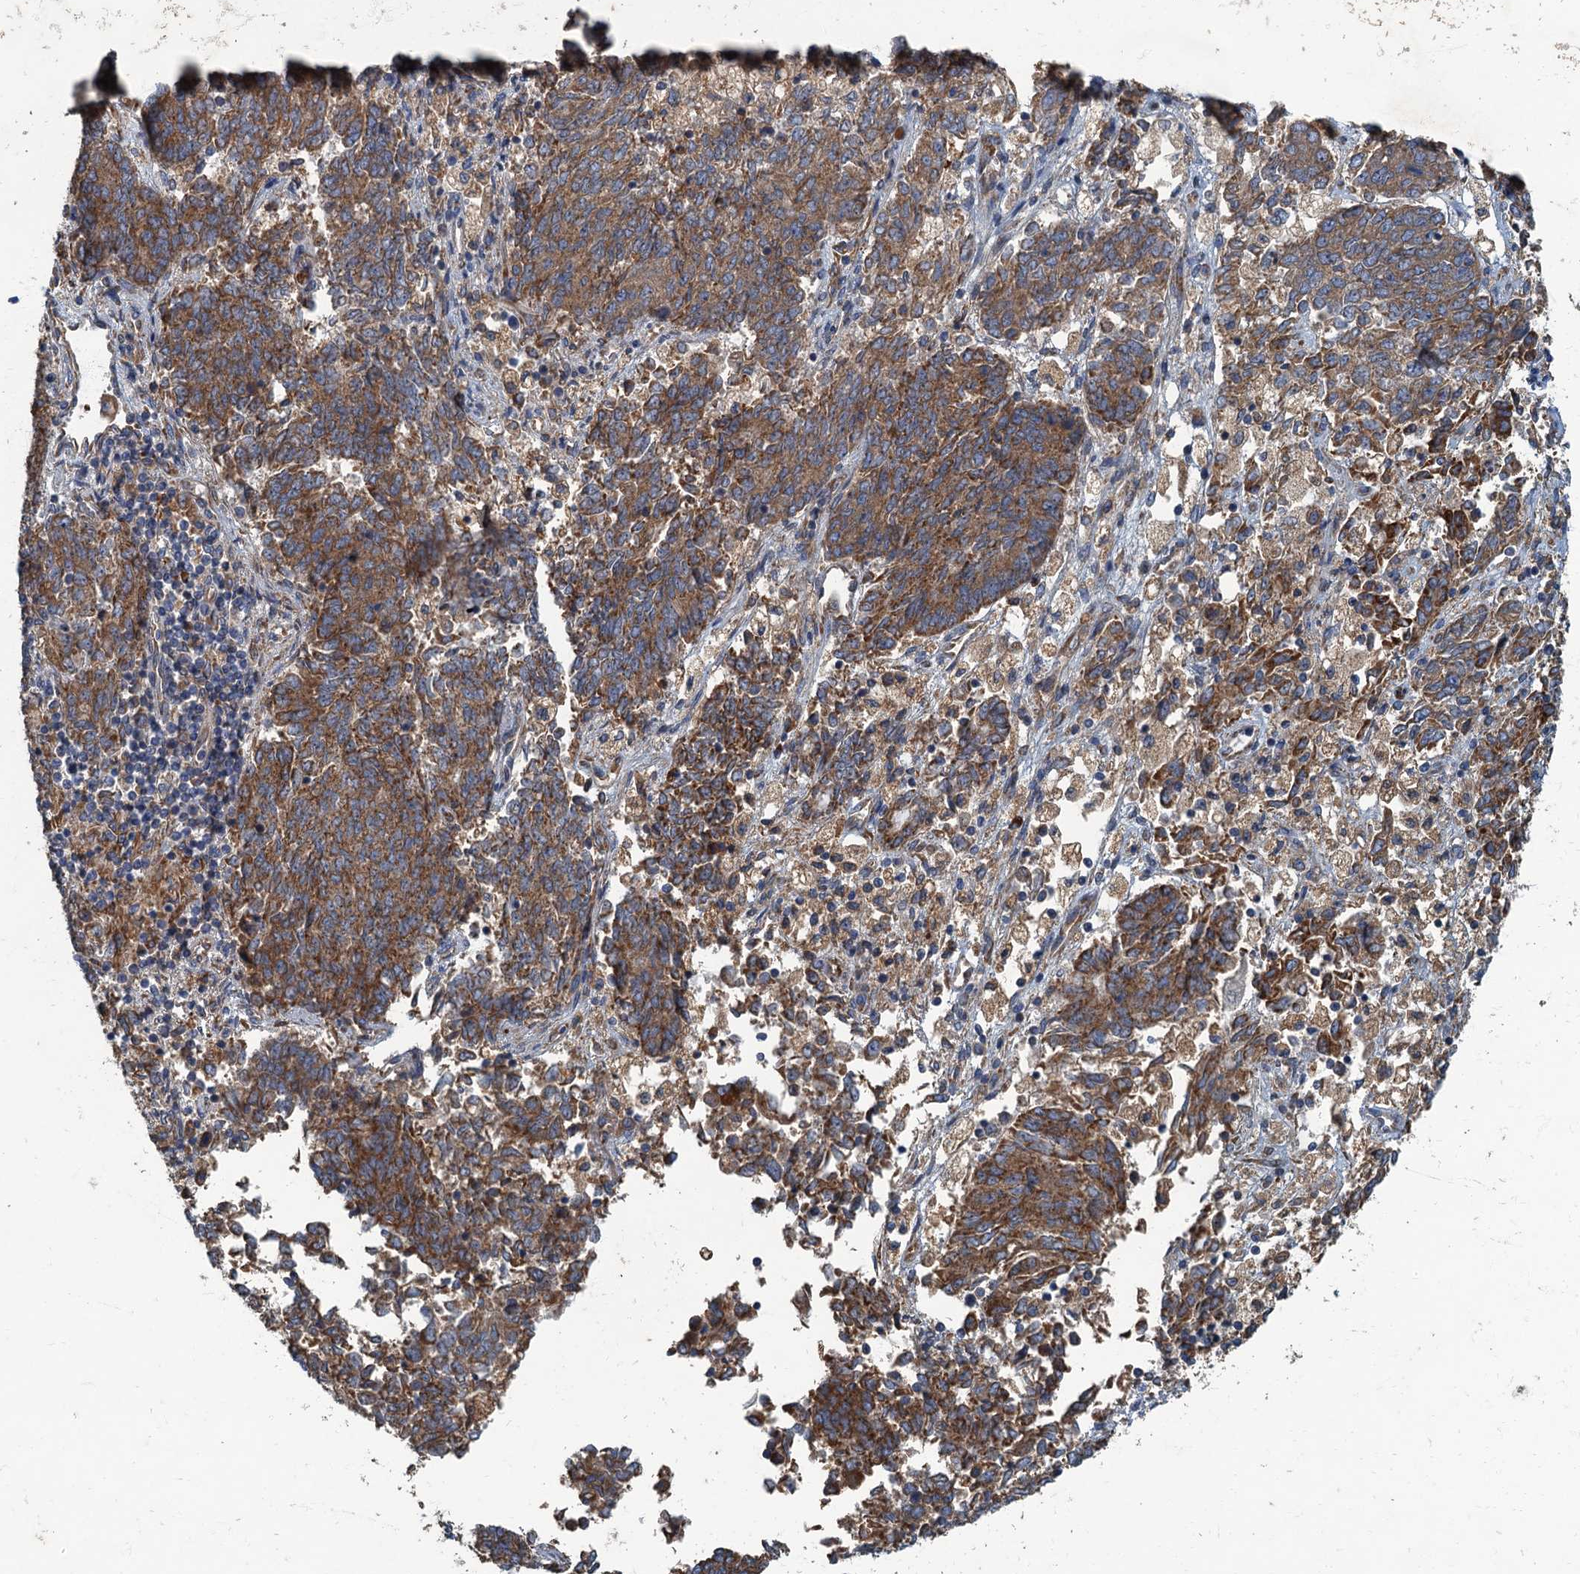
{"staining": {"intensity": "moderate", "quantity": ">75%", "location": "cytoplasmic/membranous"}, "tissue": "endometrial cancer", "cell_type": "Tumor cells", "image_type": "cancer", "snomed": [{"axis": "morphology", "description": "Adenocarcinoma, NOS"}, {"axis": "topography", "description": "Endometrium"}], "caption": "DAB immunohistochemical staining of endometrial adenocarcinoma exhibits moderate cytoplasmic/membranous protein staining in approximately >75% of tumor cells.", "gene": "SPDYC", "patient": {"sex": "female", "age": 80}}